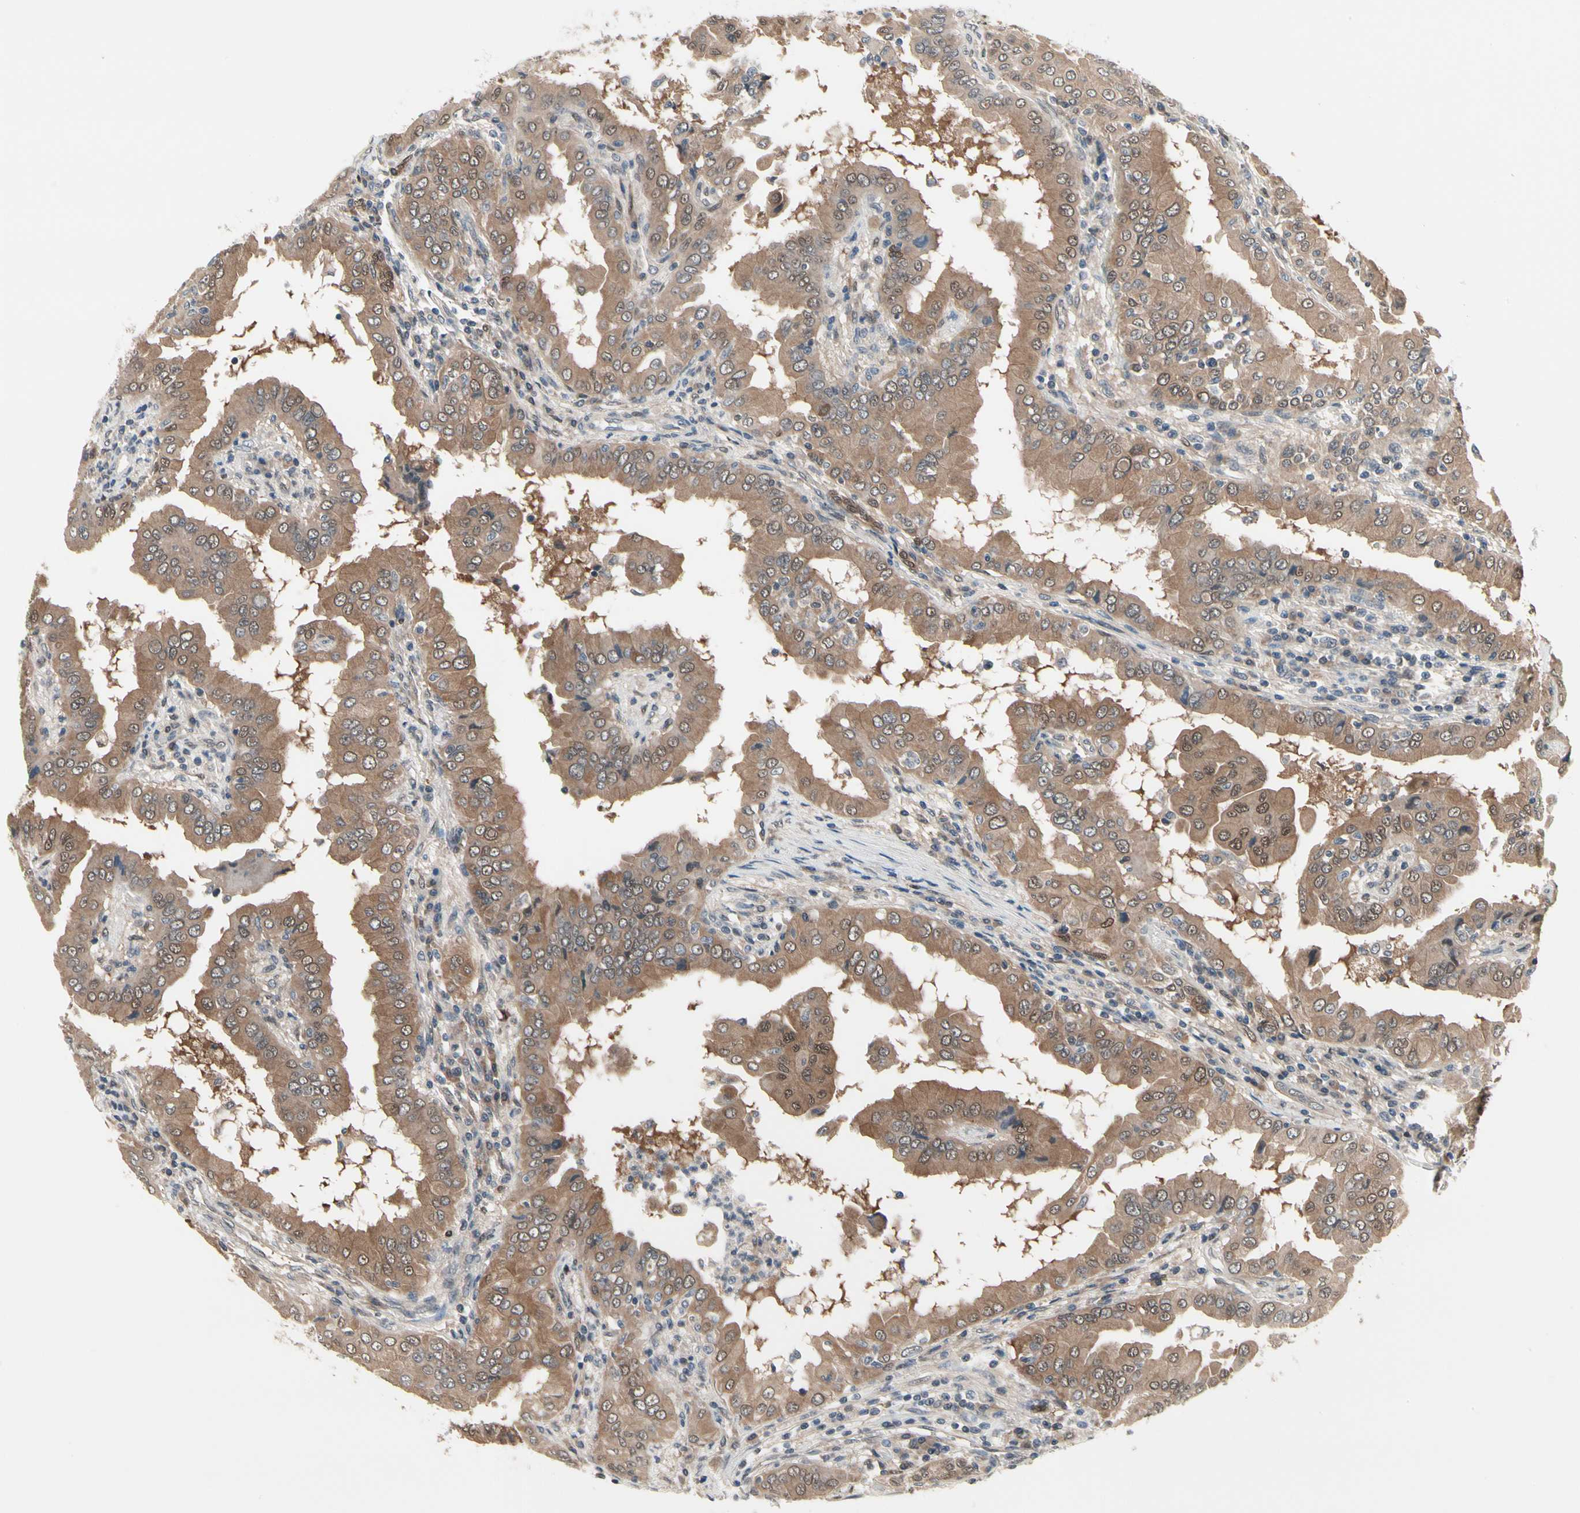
{"staining": {"intensity": "moderate", "quantity": ">75%", "location": "cytoplasmic/membranous"}, "tissue": "thyroid cancer", "cell_type": "Tumor cells", "image_type": "cancer", "snomed": [{"axis": "morphology", "description": "Papillary adenocarcinoma, NOS"}, {"axis": "topography", "description": "Thyroid gland"}], "caption": "Brown immunohistochemical staining in papillary adenocarcinoma (thyroid) exhibits moderate cytoplasmic/membranous expression in approximately >75% of tumor cells.", "gene": "PRDX6", "patient": {"sex": "male", "age": 33}}